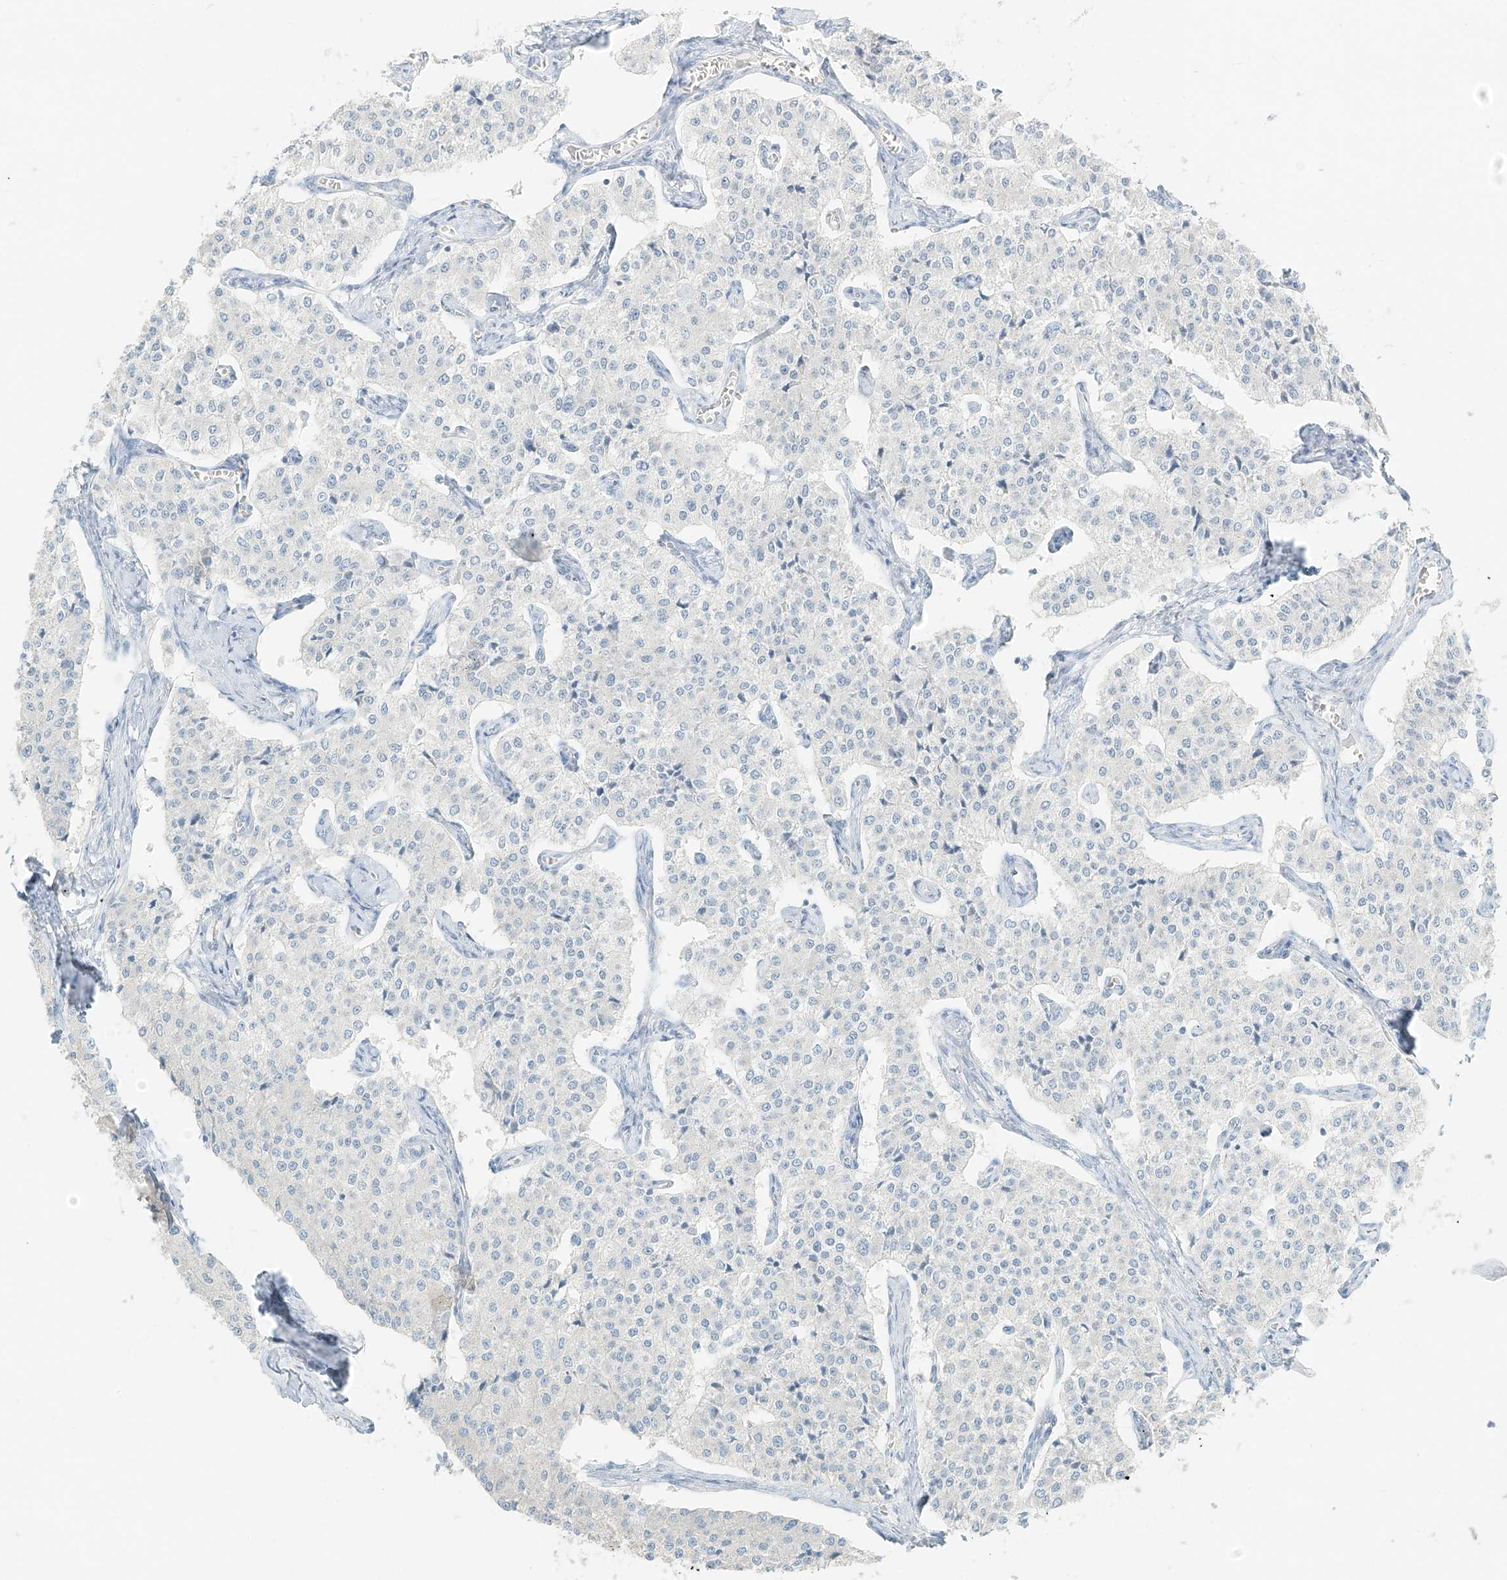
{"staining": {"intensity": "negative", "quantity": "none", "location": "none"}, "tissue": "carcinoid", "cell_type": "Tumor cells", "image_type": "cancer", "snomed": [{"axis": "morphology", "description": "Carcinoid, malignant, NOS"}, {"axis": "topography", "description": "Colon"}], "caption": "DAB immunohistochemical staining of human carcinoid reveals no significant staining in tumor cells.", "gene": "RFTN2", "patient": {"sex": "female", "age": 52}}